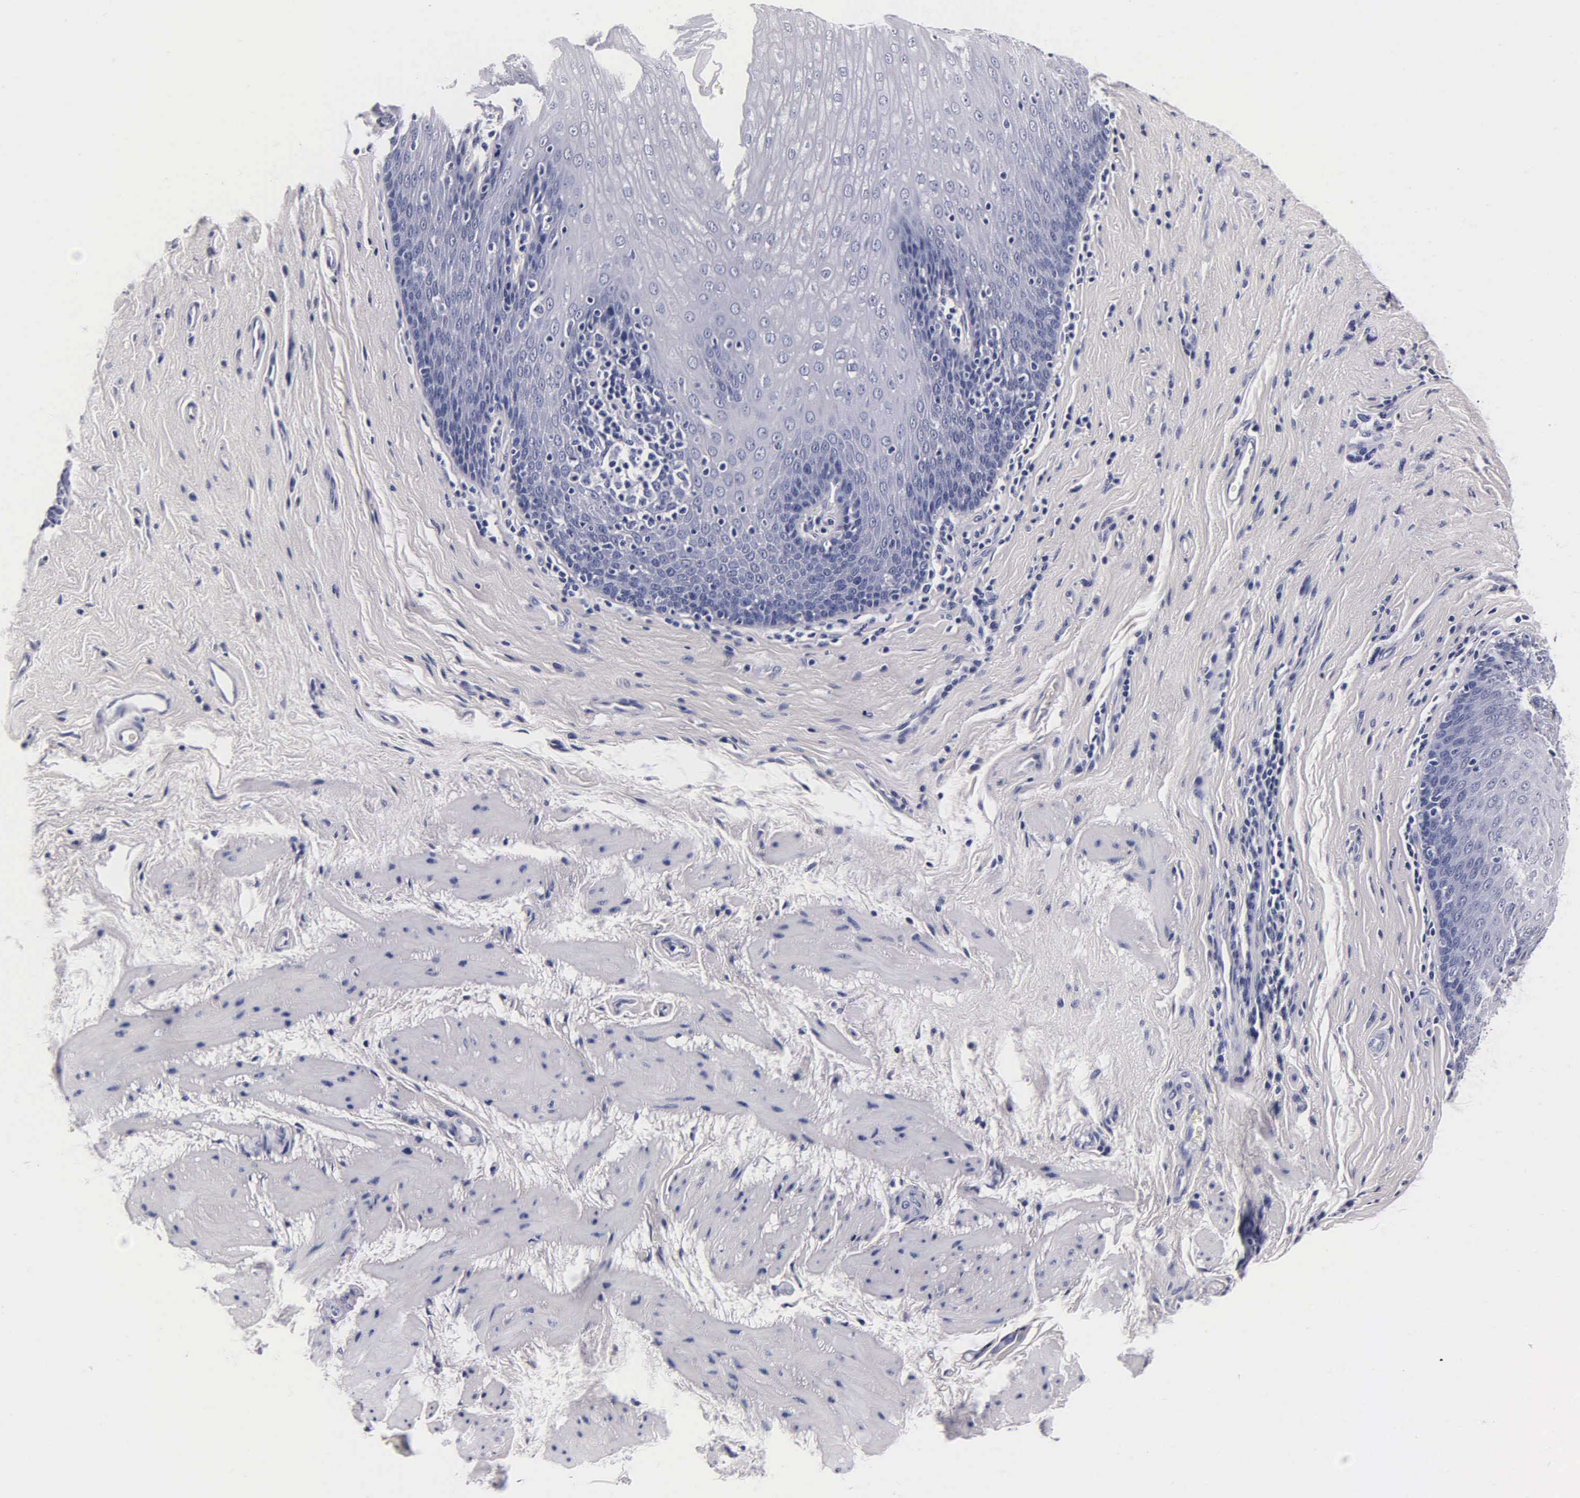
{"staining": {"intensity": "negative", "quantity": "none", "location": "none"}, "tissue": "esophagus", "cell_type": "Squamous epithelial cells", "image_type": "normal", "snomed": [{"axis": "morphology", "description": "Normal tissue, NOS"}, {"axis": "topography", "description": "Esophagus"}], "caption": "The photomicrograph displays no significant positivity in squamous epithelial cells of esophagus.", "gene": "INS", "patient": {"sex": "female", "age": 61}}